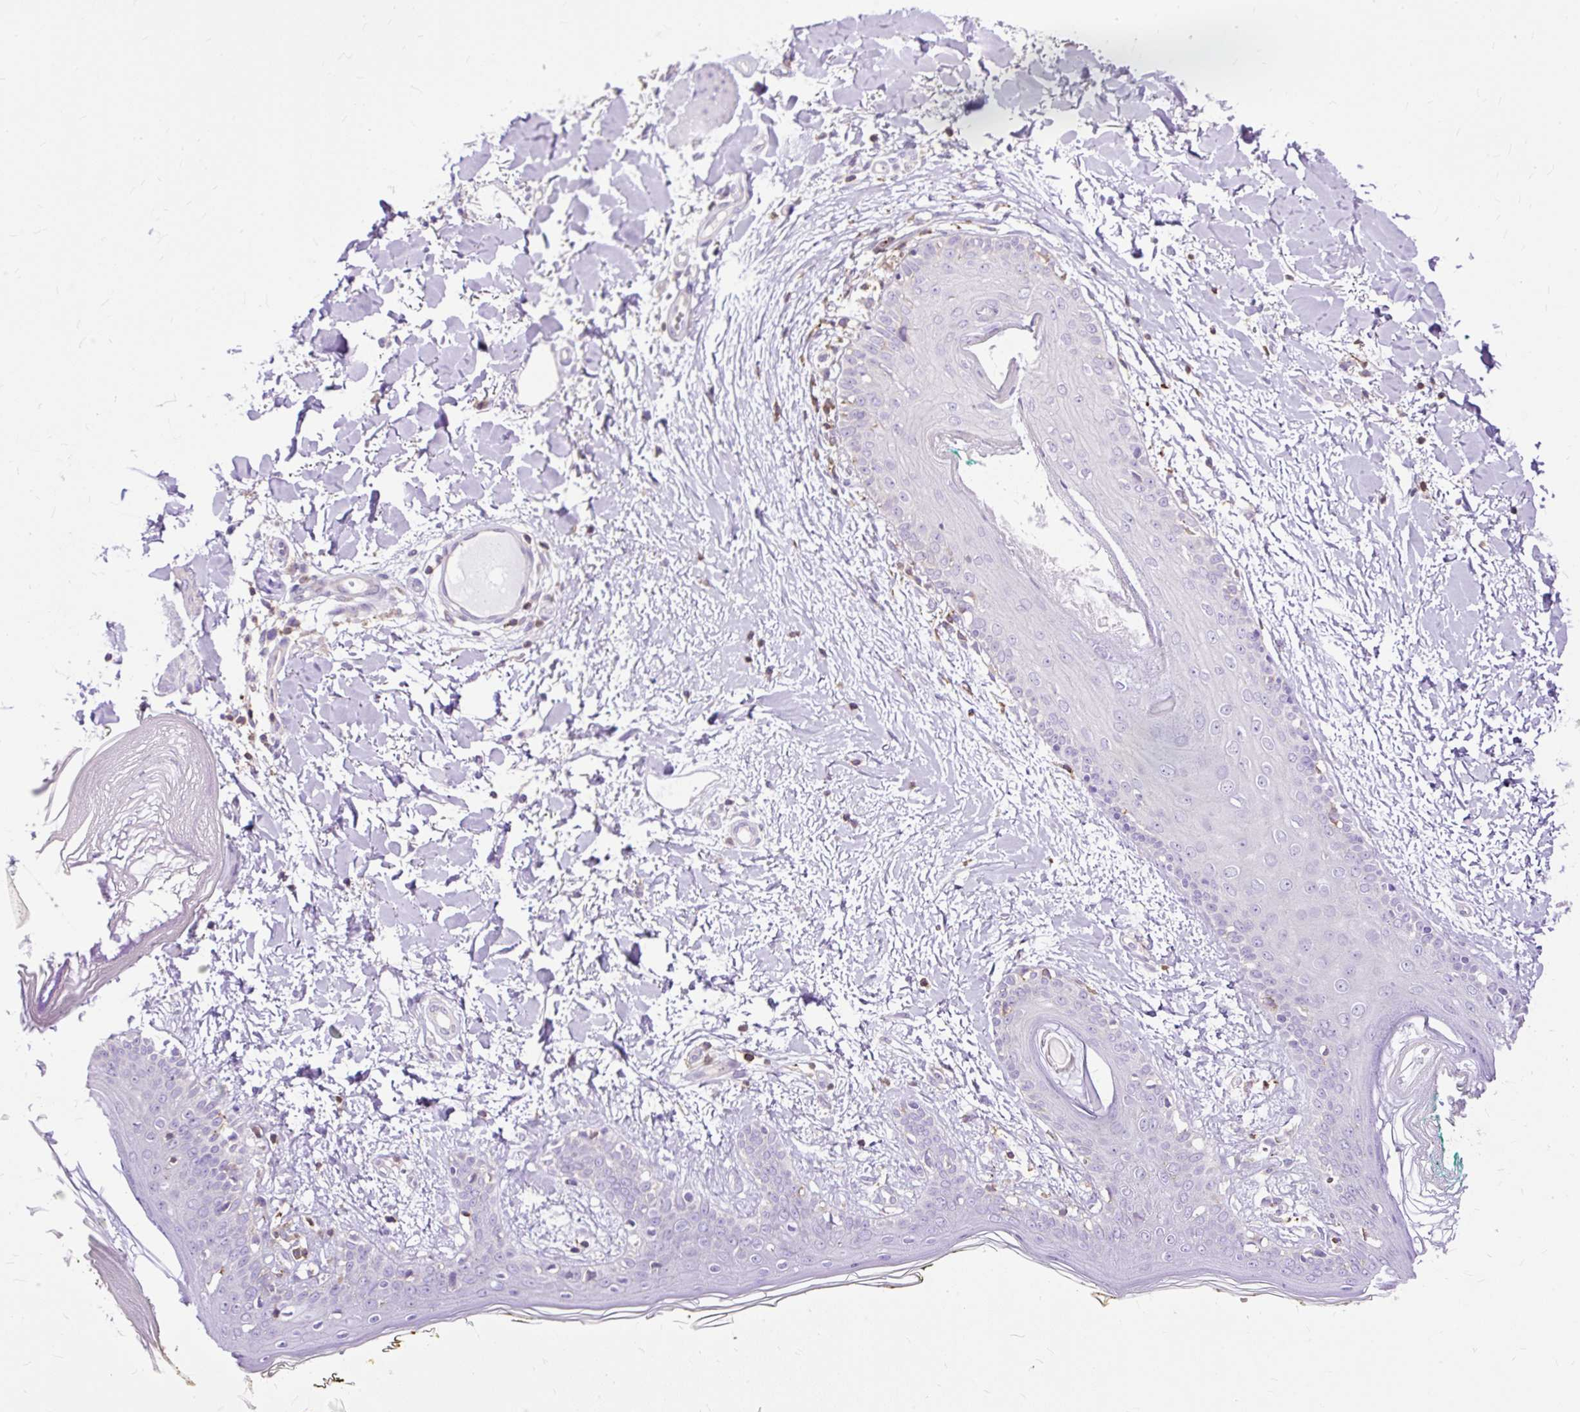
{"staining": {"intensity": "negative", "quantity": "none", "location": "none"}, "tissue": "skin", "cell_type": "Fibroblasts", "image_type": "normal", "snomed": [{"axis": "morphology", "description": "Normal tissue, NOS"}, {"axis": "topography", "description": "Skin"}], "caption": "The immunohistochemistry (IHC) micrograph has no significant positivity in fibroblasts of skin. (Stains: DAB IHC with hematoxylin counter stain, Microscopy: brightfield microscopy at high magnification).", "gene": "TWF2", "patient": {"sex": "female", "age": 34}}